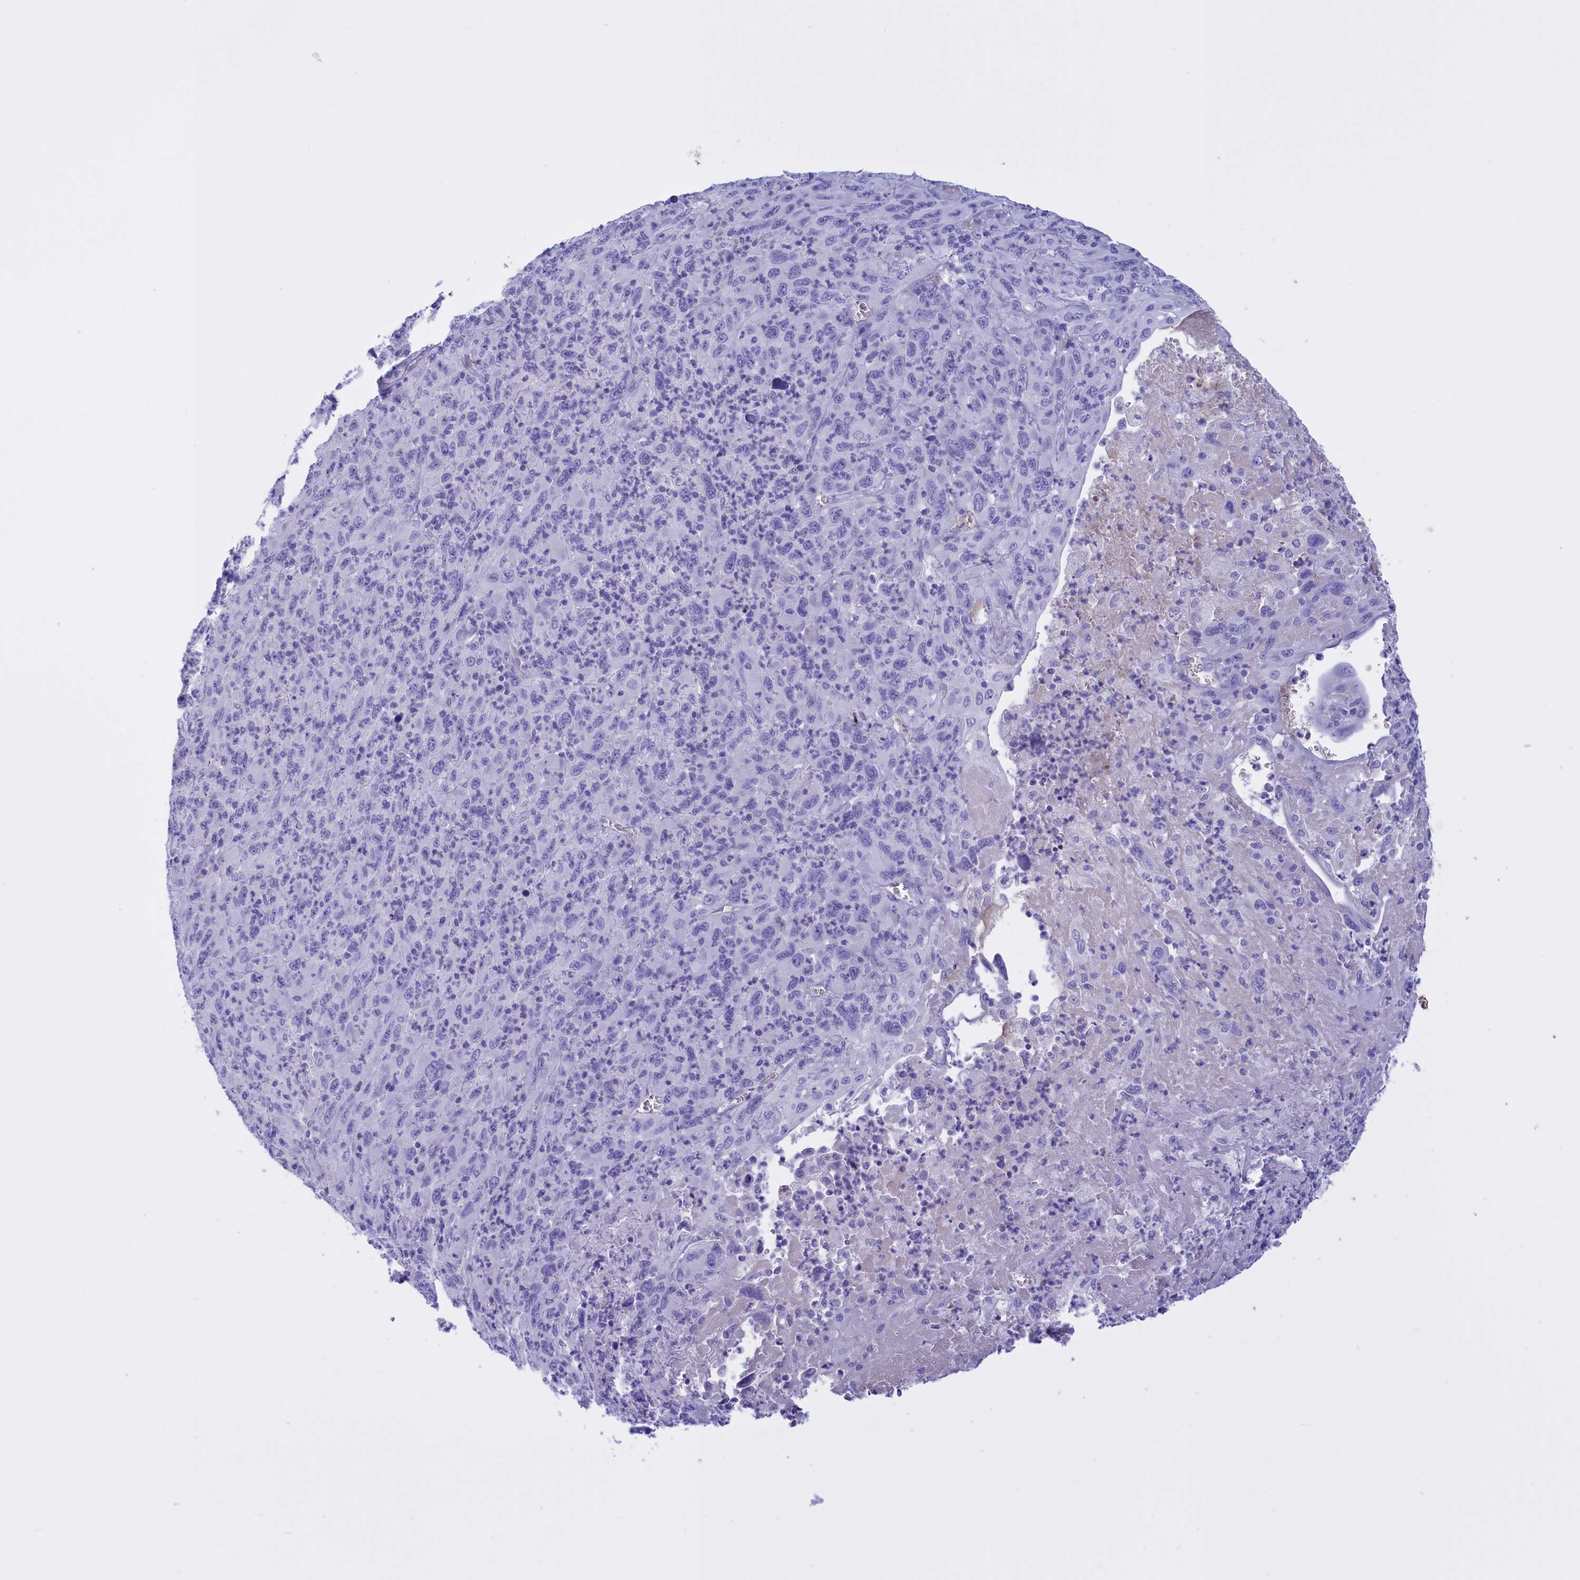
{"staining": {"intensity": "negative", "quantity": "none", "location": "none"}, "tissue": "melanoma", "cell_type": "Tumor cells", "image_type": "cancer", "snomed": [{"axis": "morphology", "description": "Malignant melanoma, Metastatic site"}, {"axis": "topography", "description": "Skin"}], "caption": "This is a image of immunohistochemistry (IHC) staining of melanoma, which shows no positivity in tumor cells. (Brightfield microscopy of DAB (3,3'-diaminobenzidine) IHC at high magnification).", "gene": "PROK2", "patient": {"sex": "female", "age": 56}}